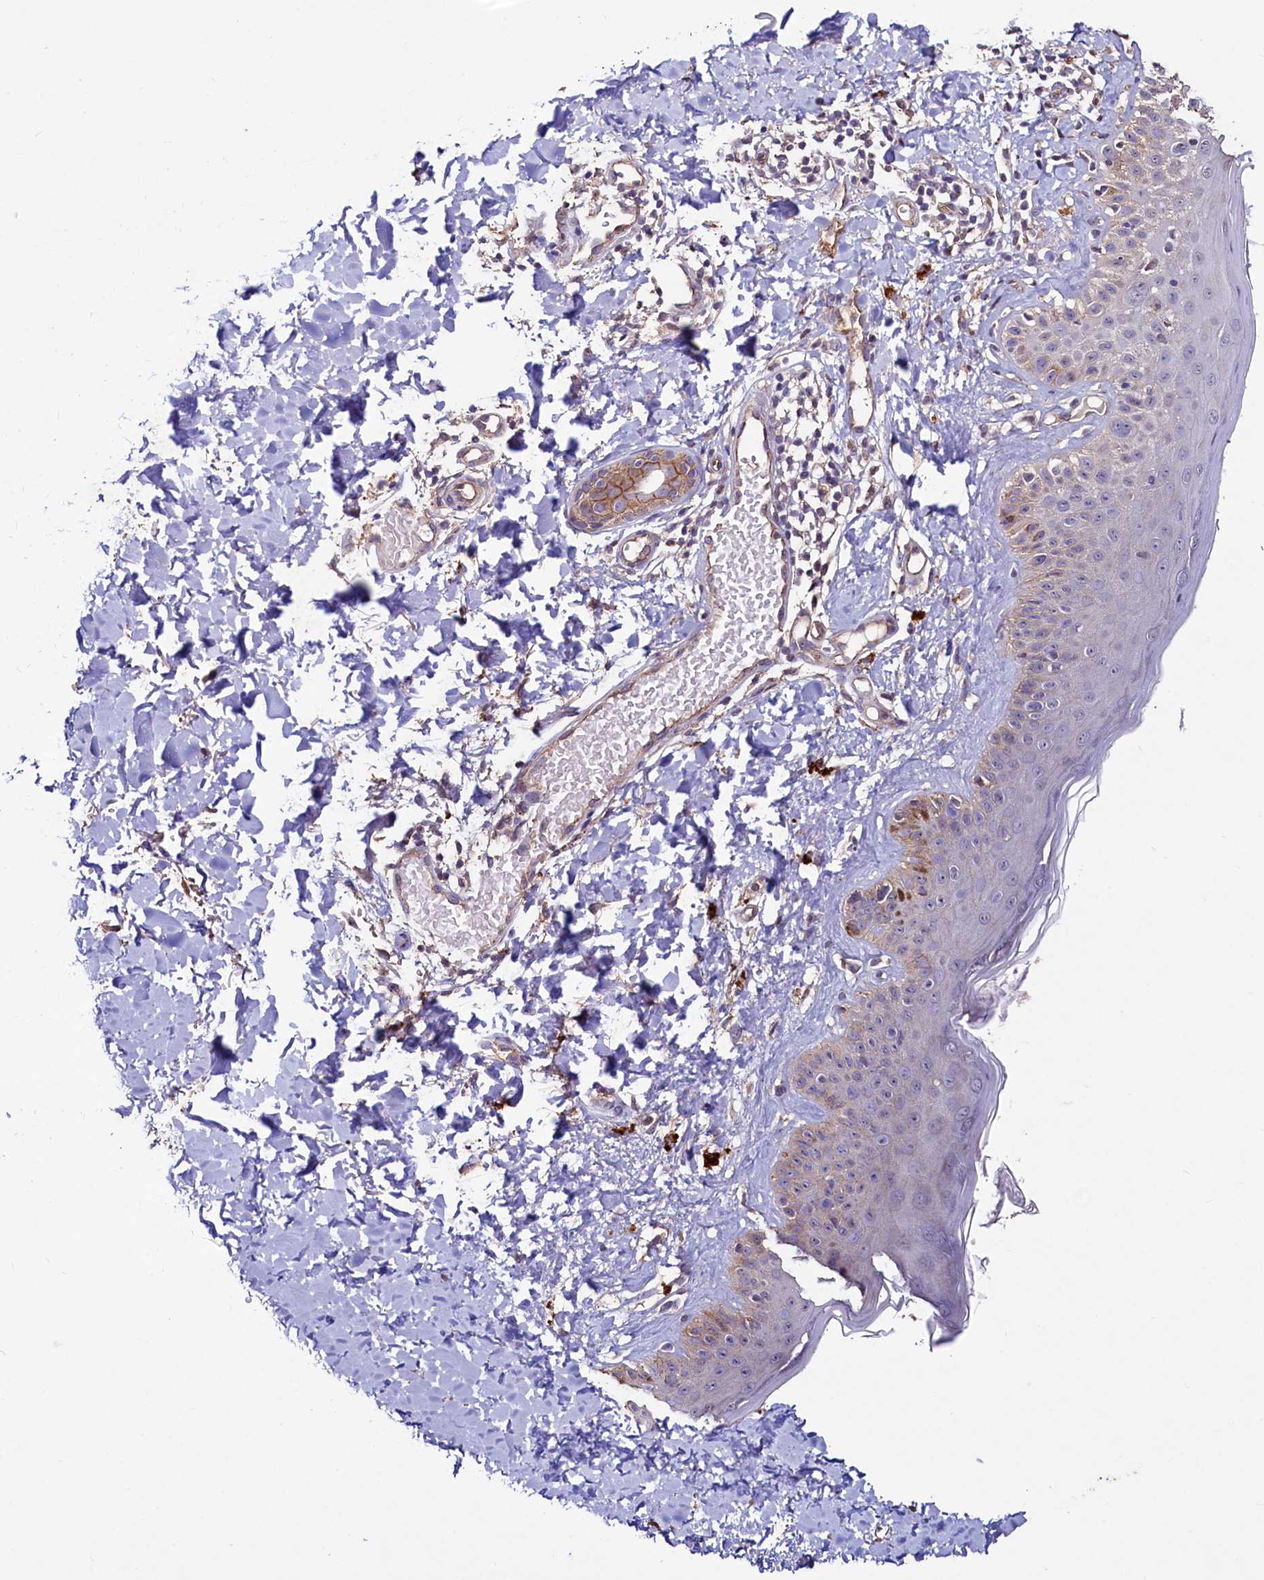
{"staining": {"intensity": "moderate", "quantity": ">75%", "location": "cytoplasmic/membranous"}, "tissue": "skin", "cell_type": "Fibroblasts", "image_type": "normal", "snomed": [{"axis": "morphology", "description": "Normal tissue, NOS"}, {"axis": "topography", "description": "Skin"}], "caption": "A histopathology image showing moderate cytoplasmic/membranous expression in about >75% of fibroblasts in normal skin, as visualized by brown immunohistochemical staining.", "gene": "PALM", "patient": {"sex": "male", "age": 52}}